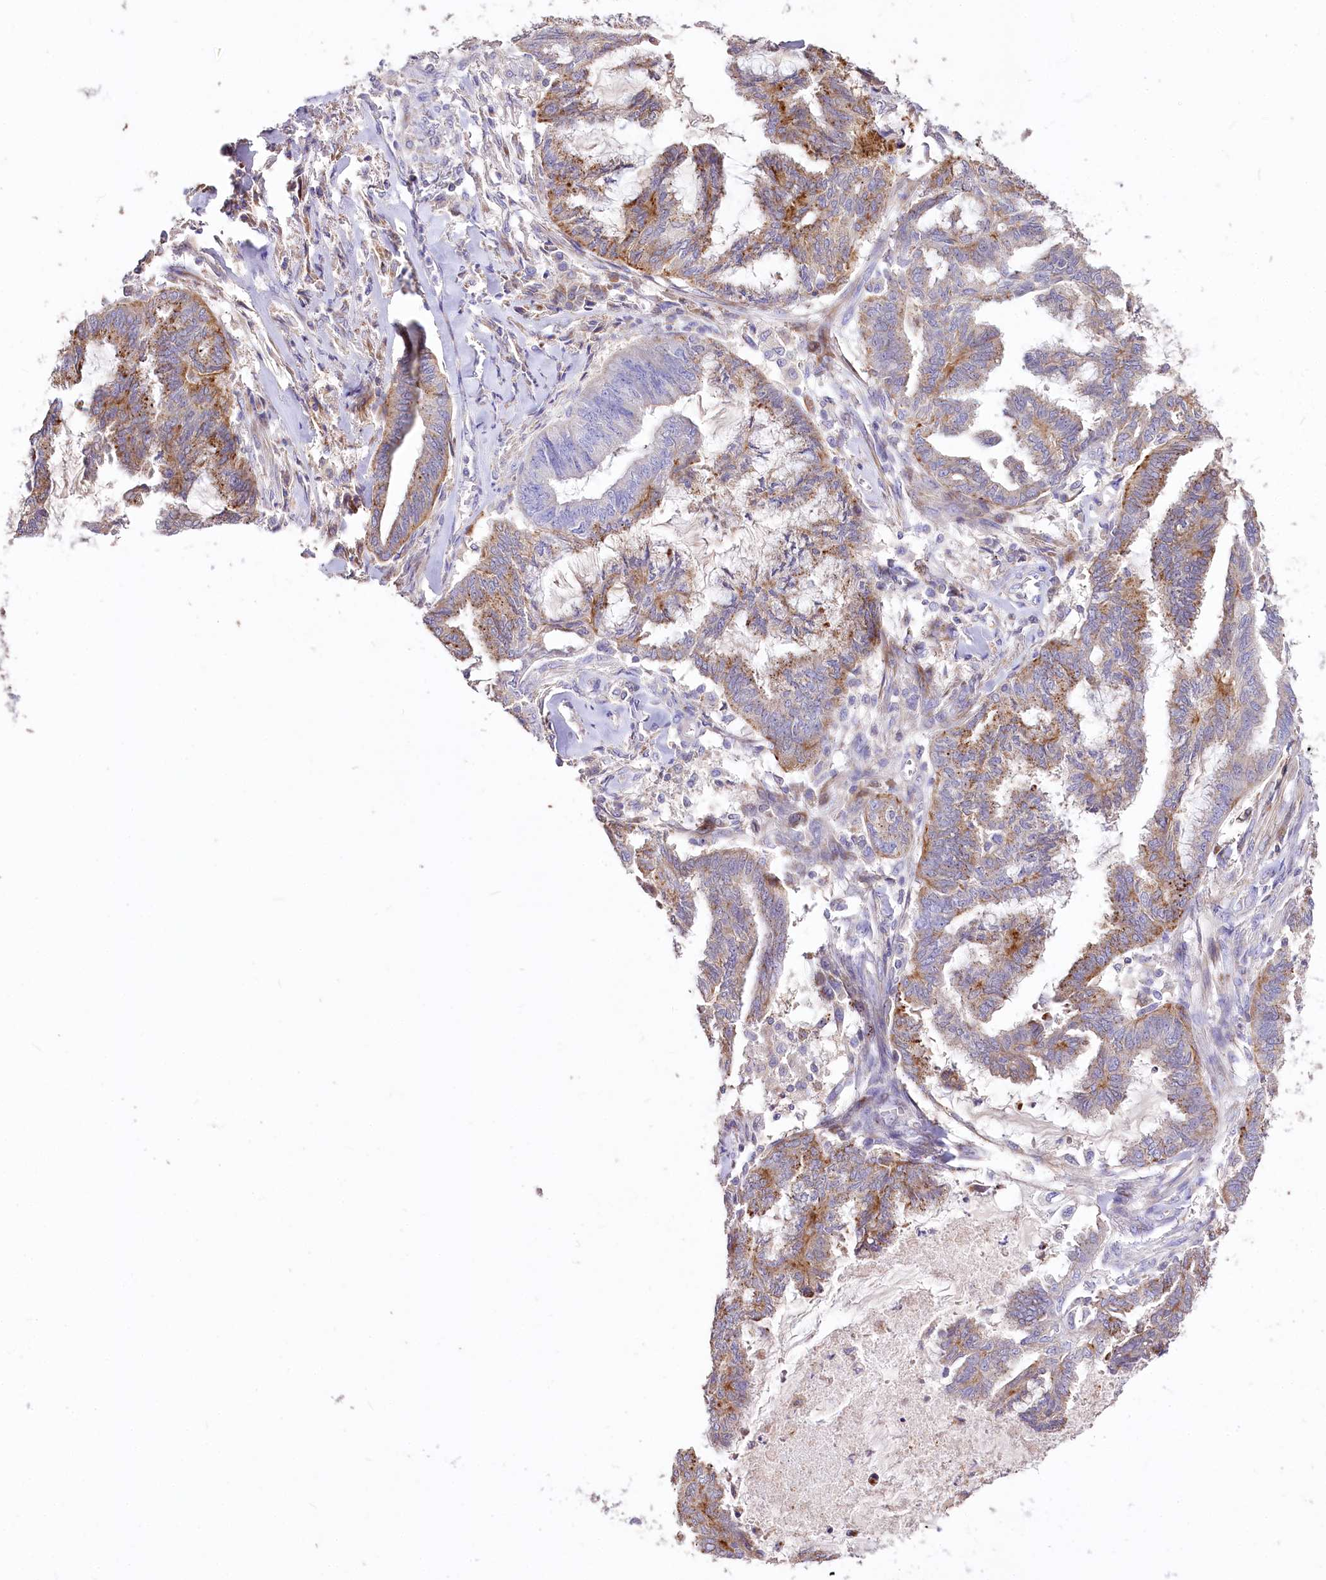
{"staining": {"intensity": "moderate", "quantity": ">75%", "location": "cytoplasmic/membranous"}, "tissue": "endometrial cancer", "cell_type": "Tumor cells", "image_type": "cancer", "snomed": [{"axis": "morphology", "description": "Adenocarcinoma, NOS"}, {"axis": "topography", "description": "Endometrium"}], "caption": "Immunohistochemical staining of endometrial adenocarcinoma reveals medium levels of moderate cytoplasmic/membranous protein positivity in about >75% of tumor cells.", "gene": "PTER", "patient": {"sex": "female", "age": 86}}